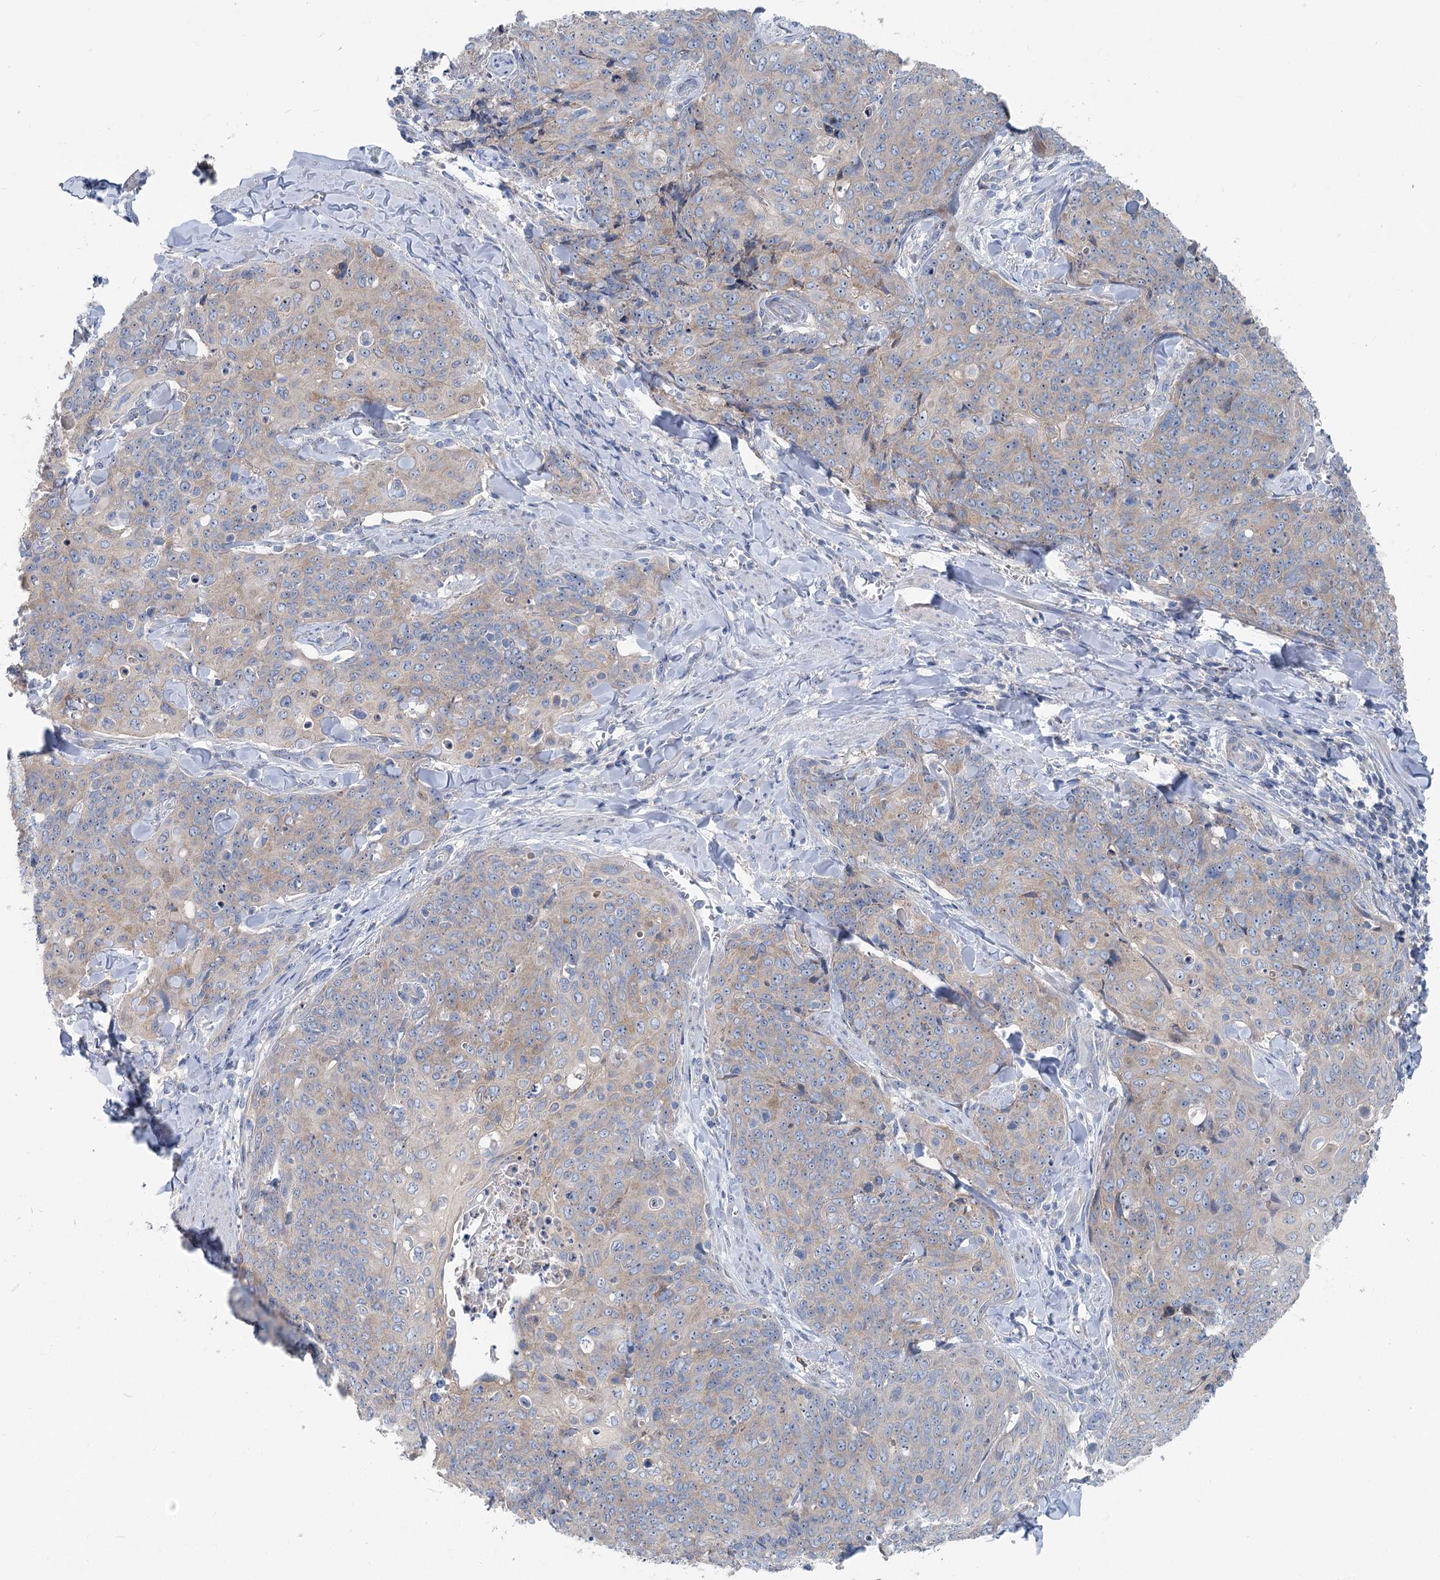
{"staining": {"intensity": "weak", "quantity": "25%-75%", "location": "cytoplasmic/membranous"}, "tissue": "skin cancer", "cell_type": "Tumor cells", "image_type": "cancer", "snomed": [{"axis": "morphology", "description": "Squamous cell carcinoma, NOS"}, {"axis": "topography", "description": "Skin"}, {"axis": "topography", "description": "Vulva"}], "caption": "Immunohistochemistry (IHC) micrograph of neoplastic tissue: squamous cell carcinoma (skin) stained using immunohistochemistry demonstrates low levels of weak protein expression localized specifically in the cytoplasmic/membranous of tumor cells, appearing as a cytoplasmic/membranous brown color.", "gene": "MARK2", "patient": {"sex": "female", "age": 85}}